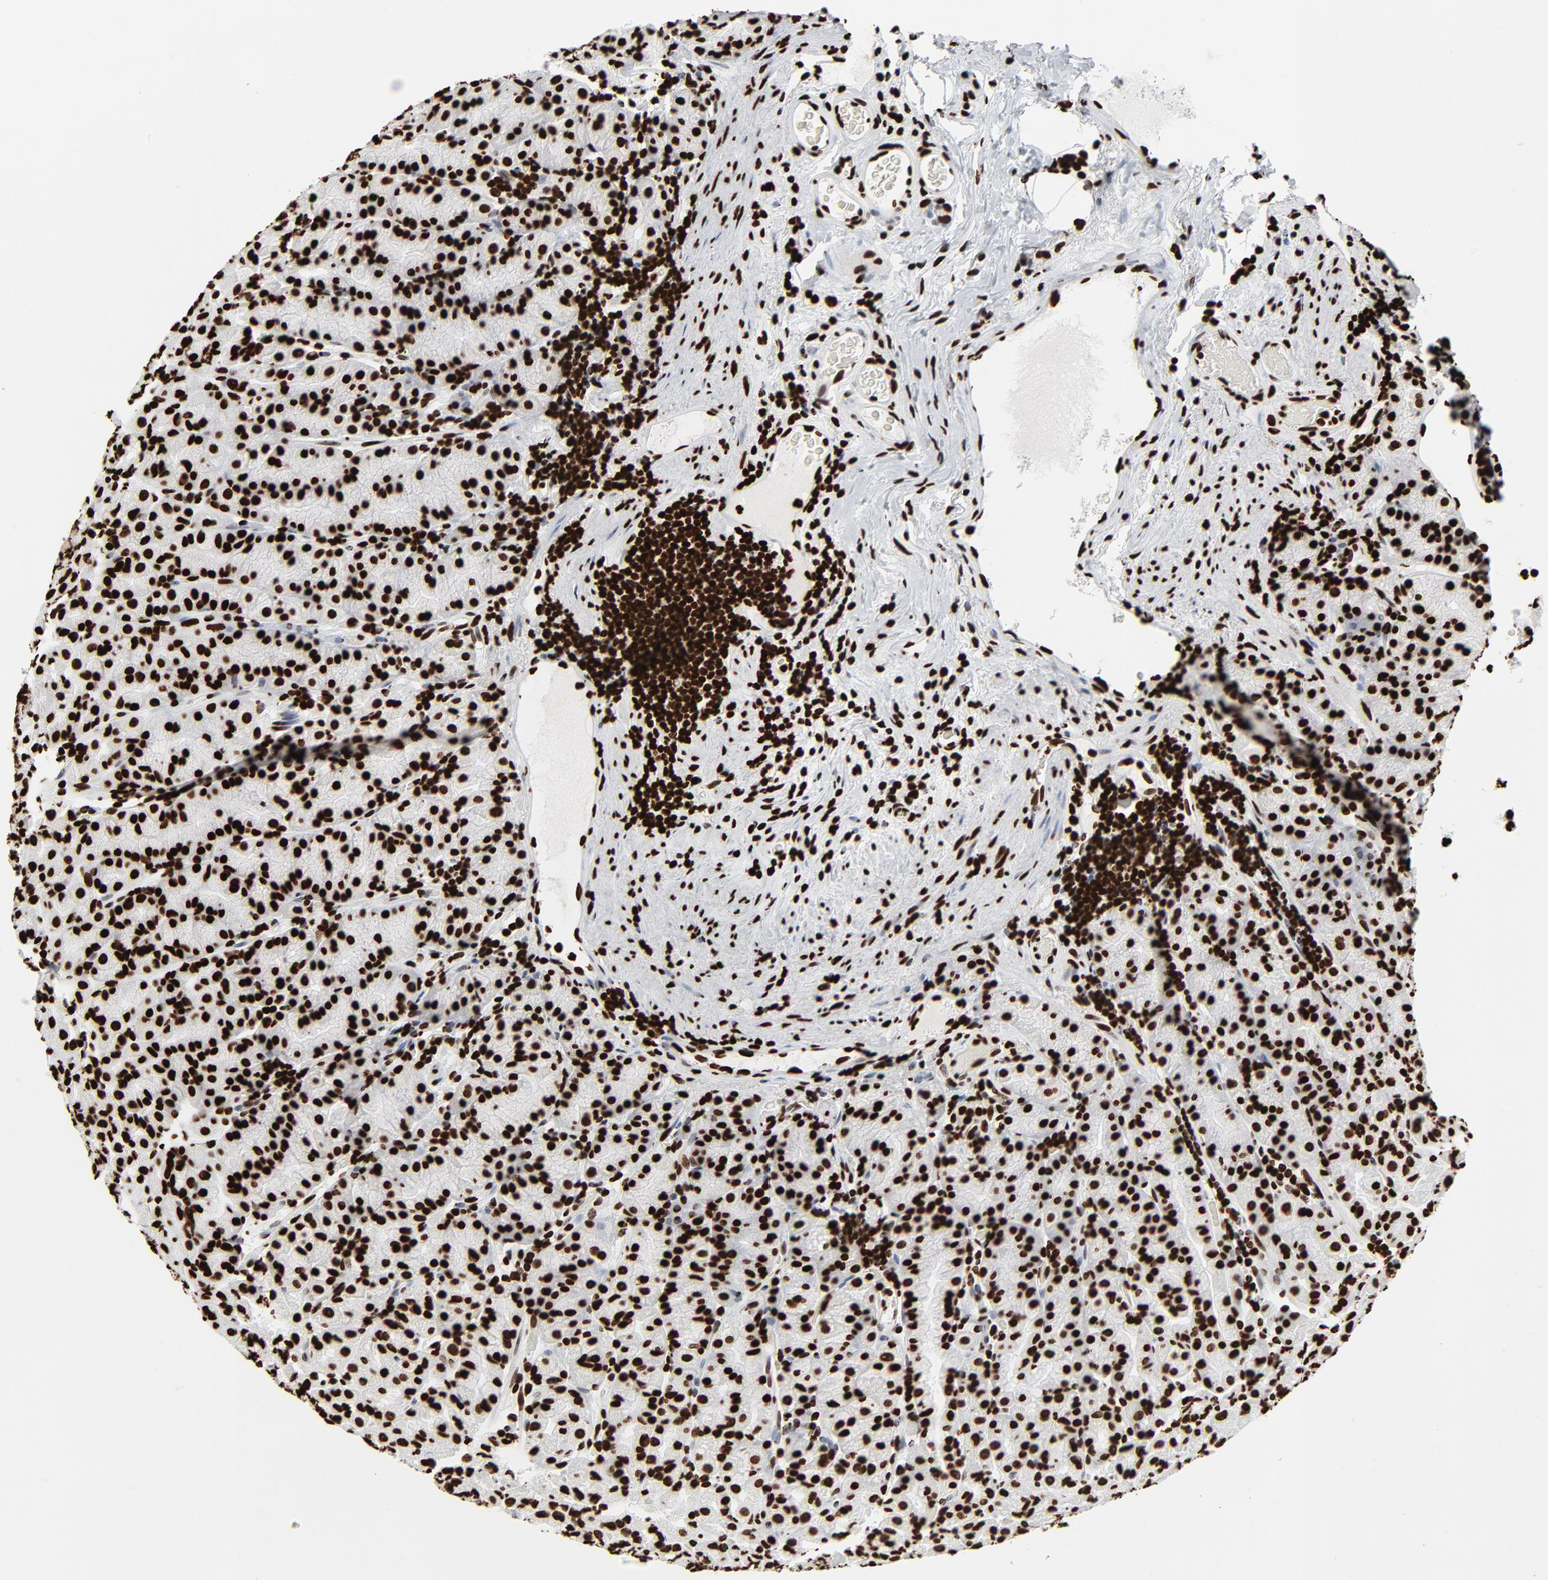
{"staining": {"intensity": "strong", "quantity": ">75%", "location": "nuclear"}, "tissue": "stomach", "cell_type": "Glandular cells", "image_type": "normal", "snomed": [{"axis": "morphology", "description": "Normal tissue, NOS"}, {"axis": "topography", "description": "Stomach, upper"}], "caption": "Strong nuclear staining is seen in approximately >75% of glandular cells in benign stomach. (DAB IHC with brightfield microscopy, high magnification).", "gene": "H3", "patient": {"sex": "male", "age": 68}}